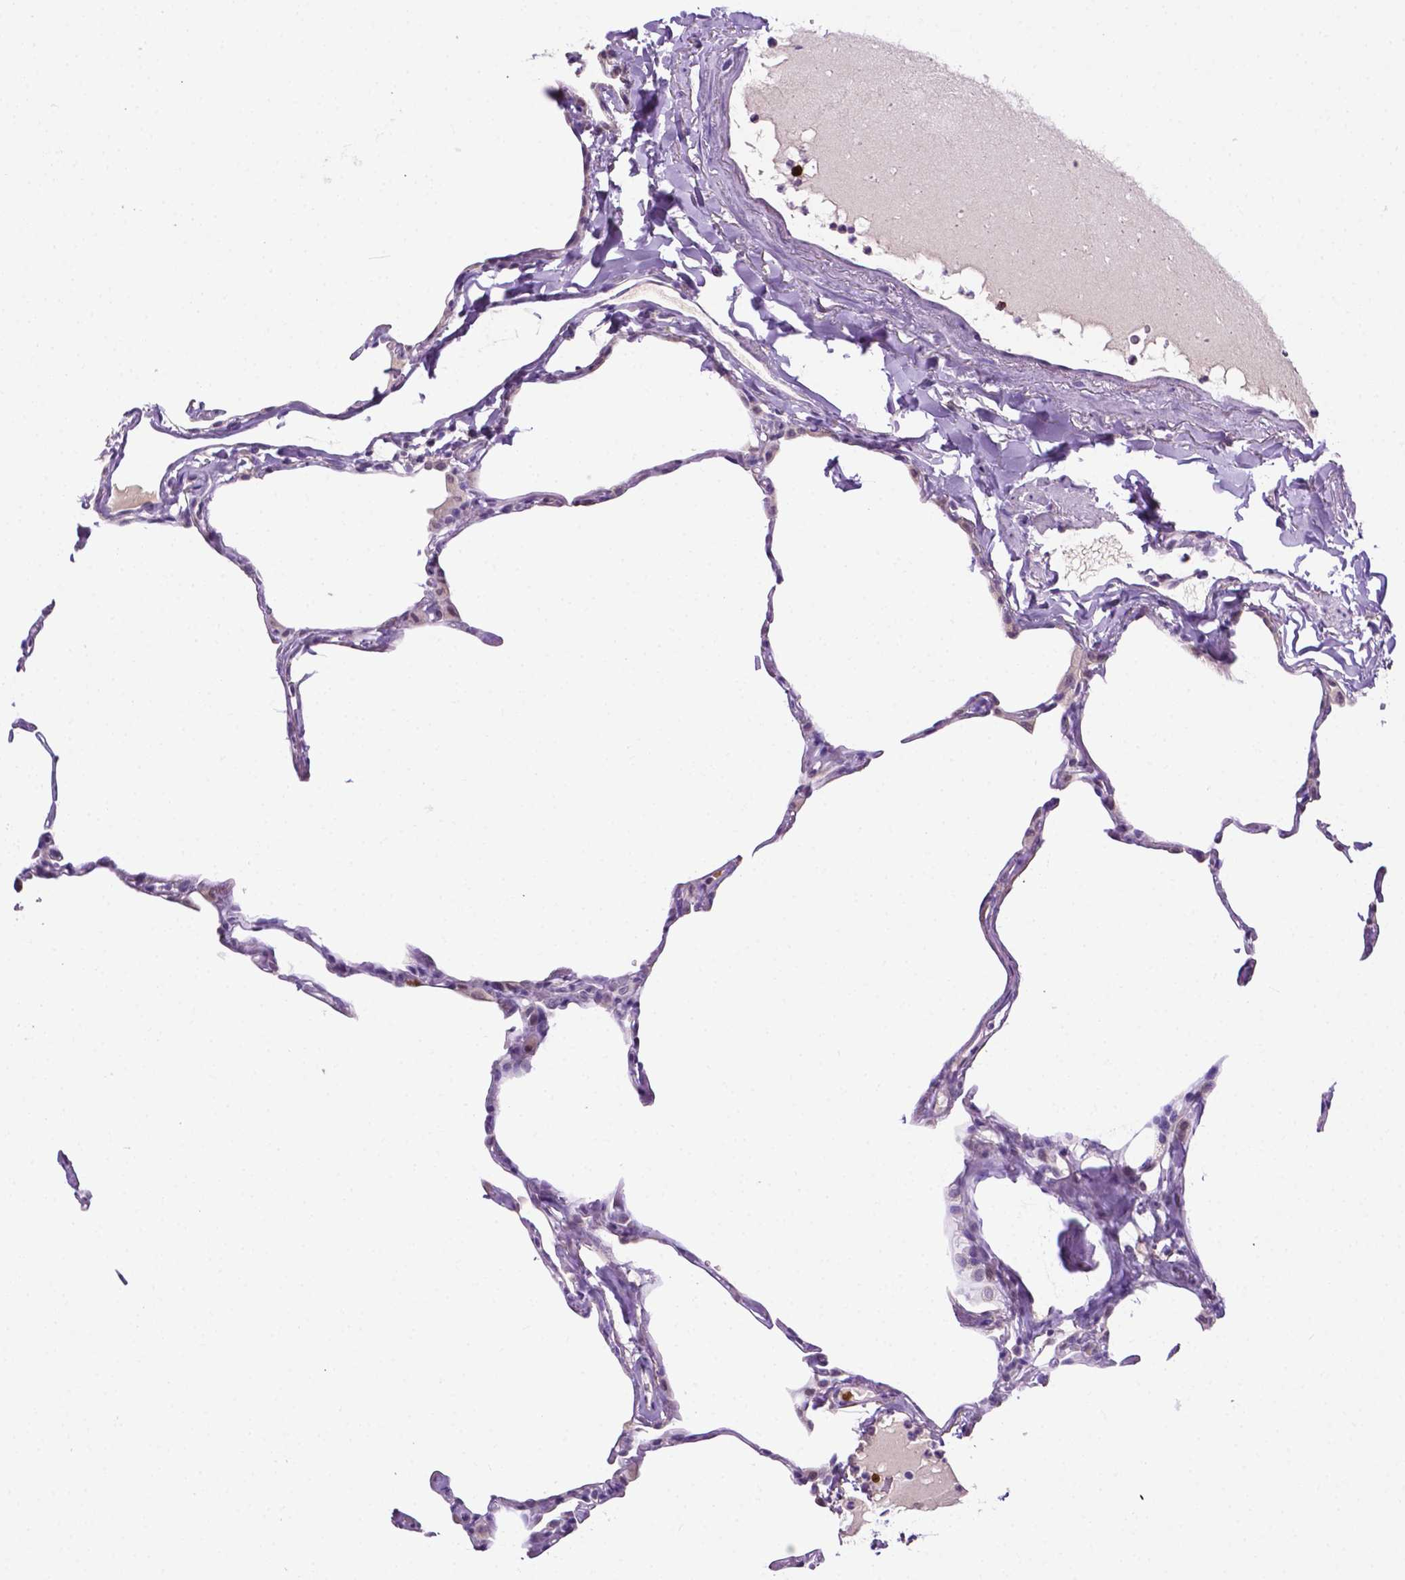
{"staining": {"intensity": "negative", "quantity": "none", "location": "none"}, "tissue": "lung", "cell_type": "Alveolar cells", "image_type": "normal", "snomed": [{"axis": "morphology", "description": "Normal tissue, NOS"}, {"axis": "topography", "description": "Lung"}], "caption": "Immunohistochemical staining of benign human lung demonstrates no significant positivity in alveolar cells. (DAB IHC visualized using brightfield microscopy, high magnification).", "gene": "MMP27", "patient": {"sex": "male", "age": 65}}